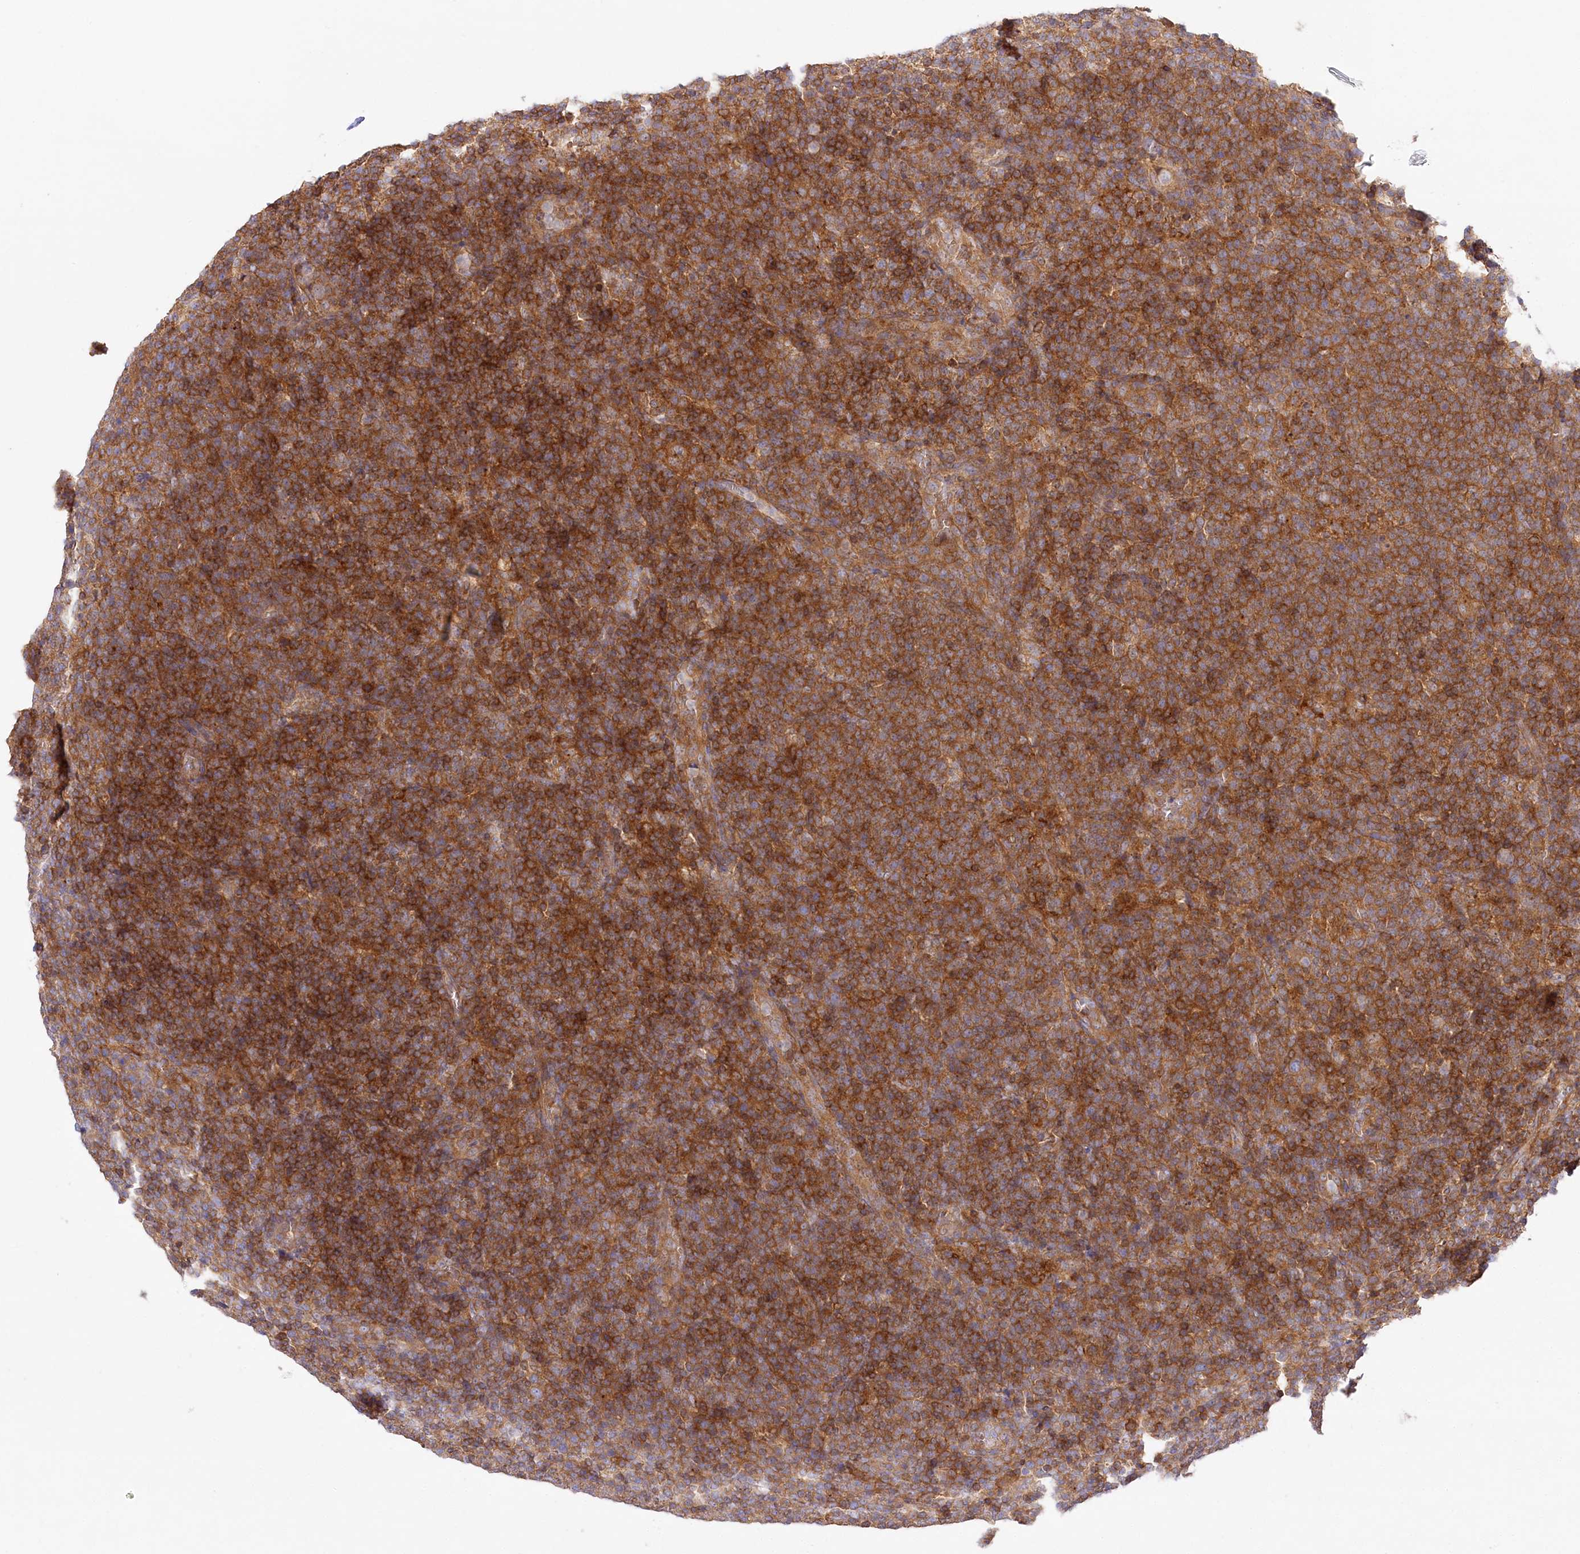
{"staining": {"intensity": "strong", "quantity": ">75%", "location": "cytoplasmic/membranous"}, "tissue": "lymphoma", "cell_type": "Tumor cells", "image_type": "cancer", "snomed": [{"axis": "morphology", "description": "Malignant lymphoma, non-Hodgkin's type, High grade"}, {"axis": "topography", "description": "Lymph node"}], "caption": "Tumor cells display strong cytoplasmic/membranous staining in about >75% of cells in high-grade malignant lymphoma, non-Hodgkin's type.", "gene": "ABRAXAS2", "patient": {"sex": "male", "age": 61}}